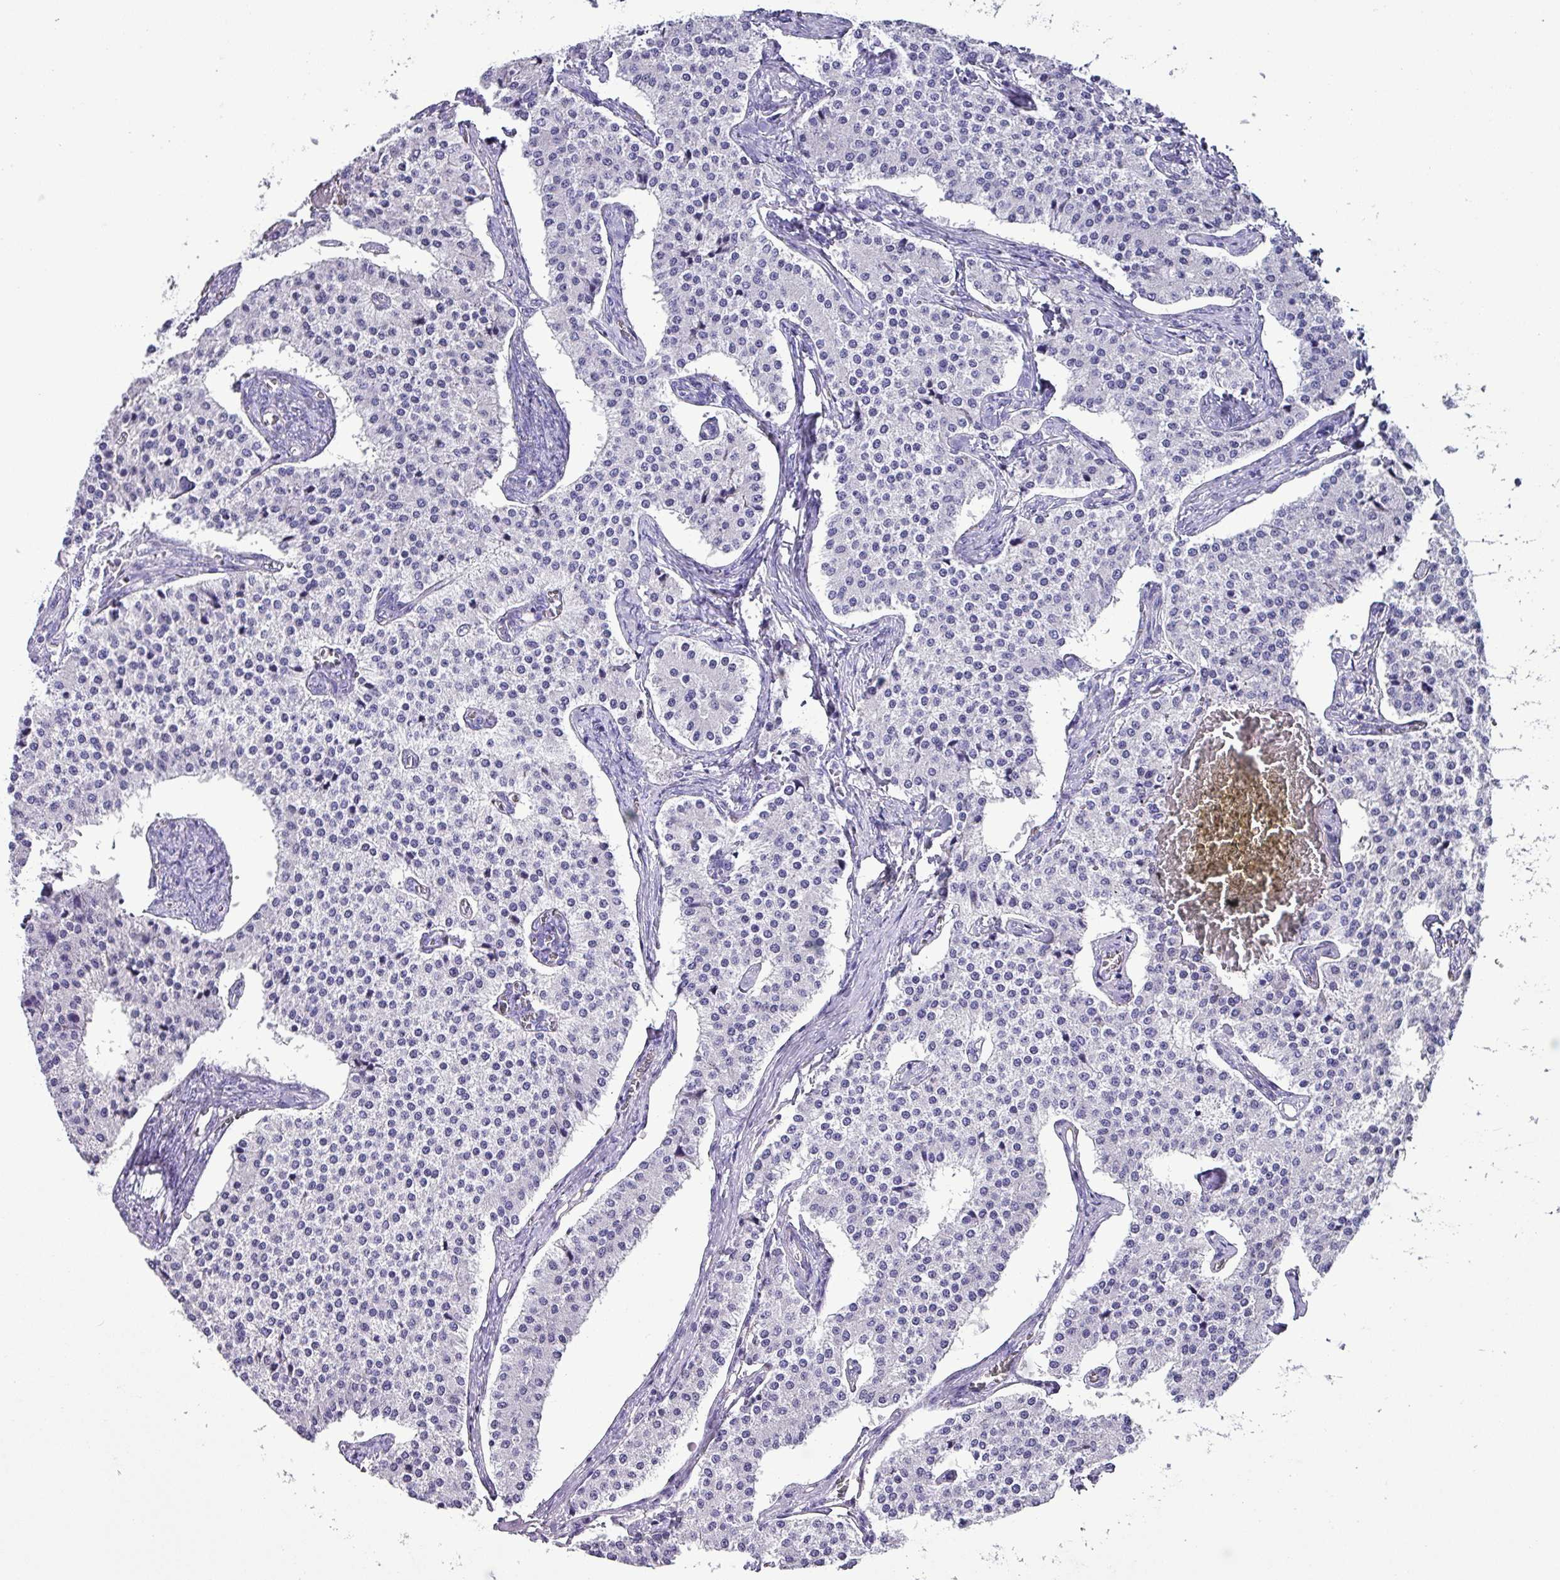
{"staining": {"intensity": "negative", "quantity": "none", "location": "none"}, "tissue": "carcinoid", "cell_type": "Tumor cells", "image_type": "cancer", "snomed": [{"axis": "morphology", "description": "Carcinoid, malignant, NOS"}, {"axis": "topography", "description": "Colon"}], "caption": "Immunohistochemical staining of malignant carcinoid demonstrates no significant positivity in tumor cells.", "gene": "KRT6C", "patient": {"sex": "female", "age": 52}}